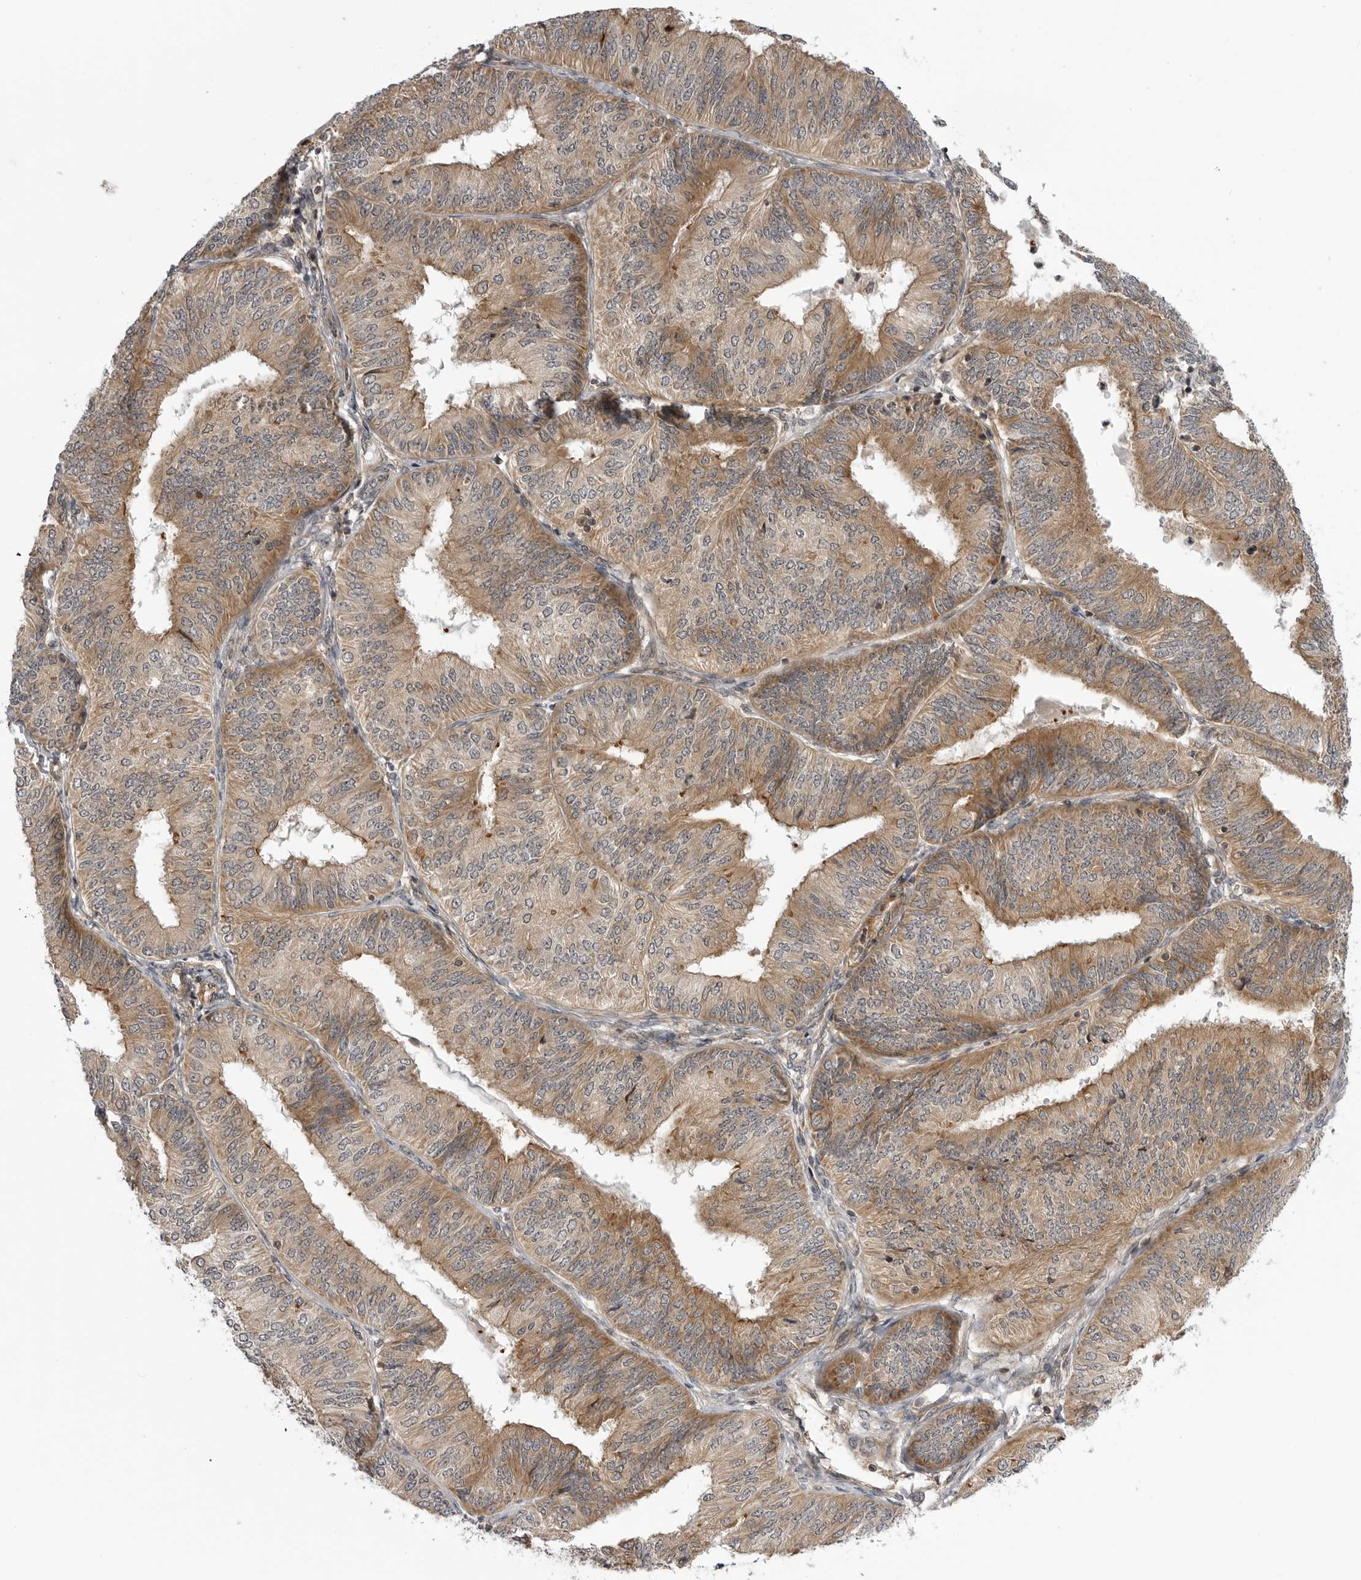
{"staining": {"intensity": "moderate", "quantity": ">75%", "location": "cytoplasmic/membranous"}, "tissue": "endometrial cancer", "cell_type": "Tumor cells", "image_type": "cancer", "snomed": [{"axis": "morphology", "description": "Adenocarcinoma, NOS"}, {"axis": "topography", "description": "Endometrium"}], "caption": "Protein expression analysis of human endometrial adenocarcinoma reveals moderate cytoplasmic/membranous positivity in about >75% of tumor cells.", "gene": "LRRC45", "patient": {"sex": "female", "age": 58}}